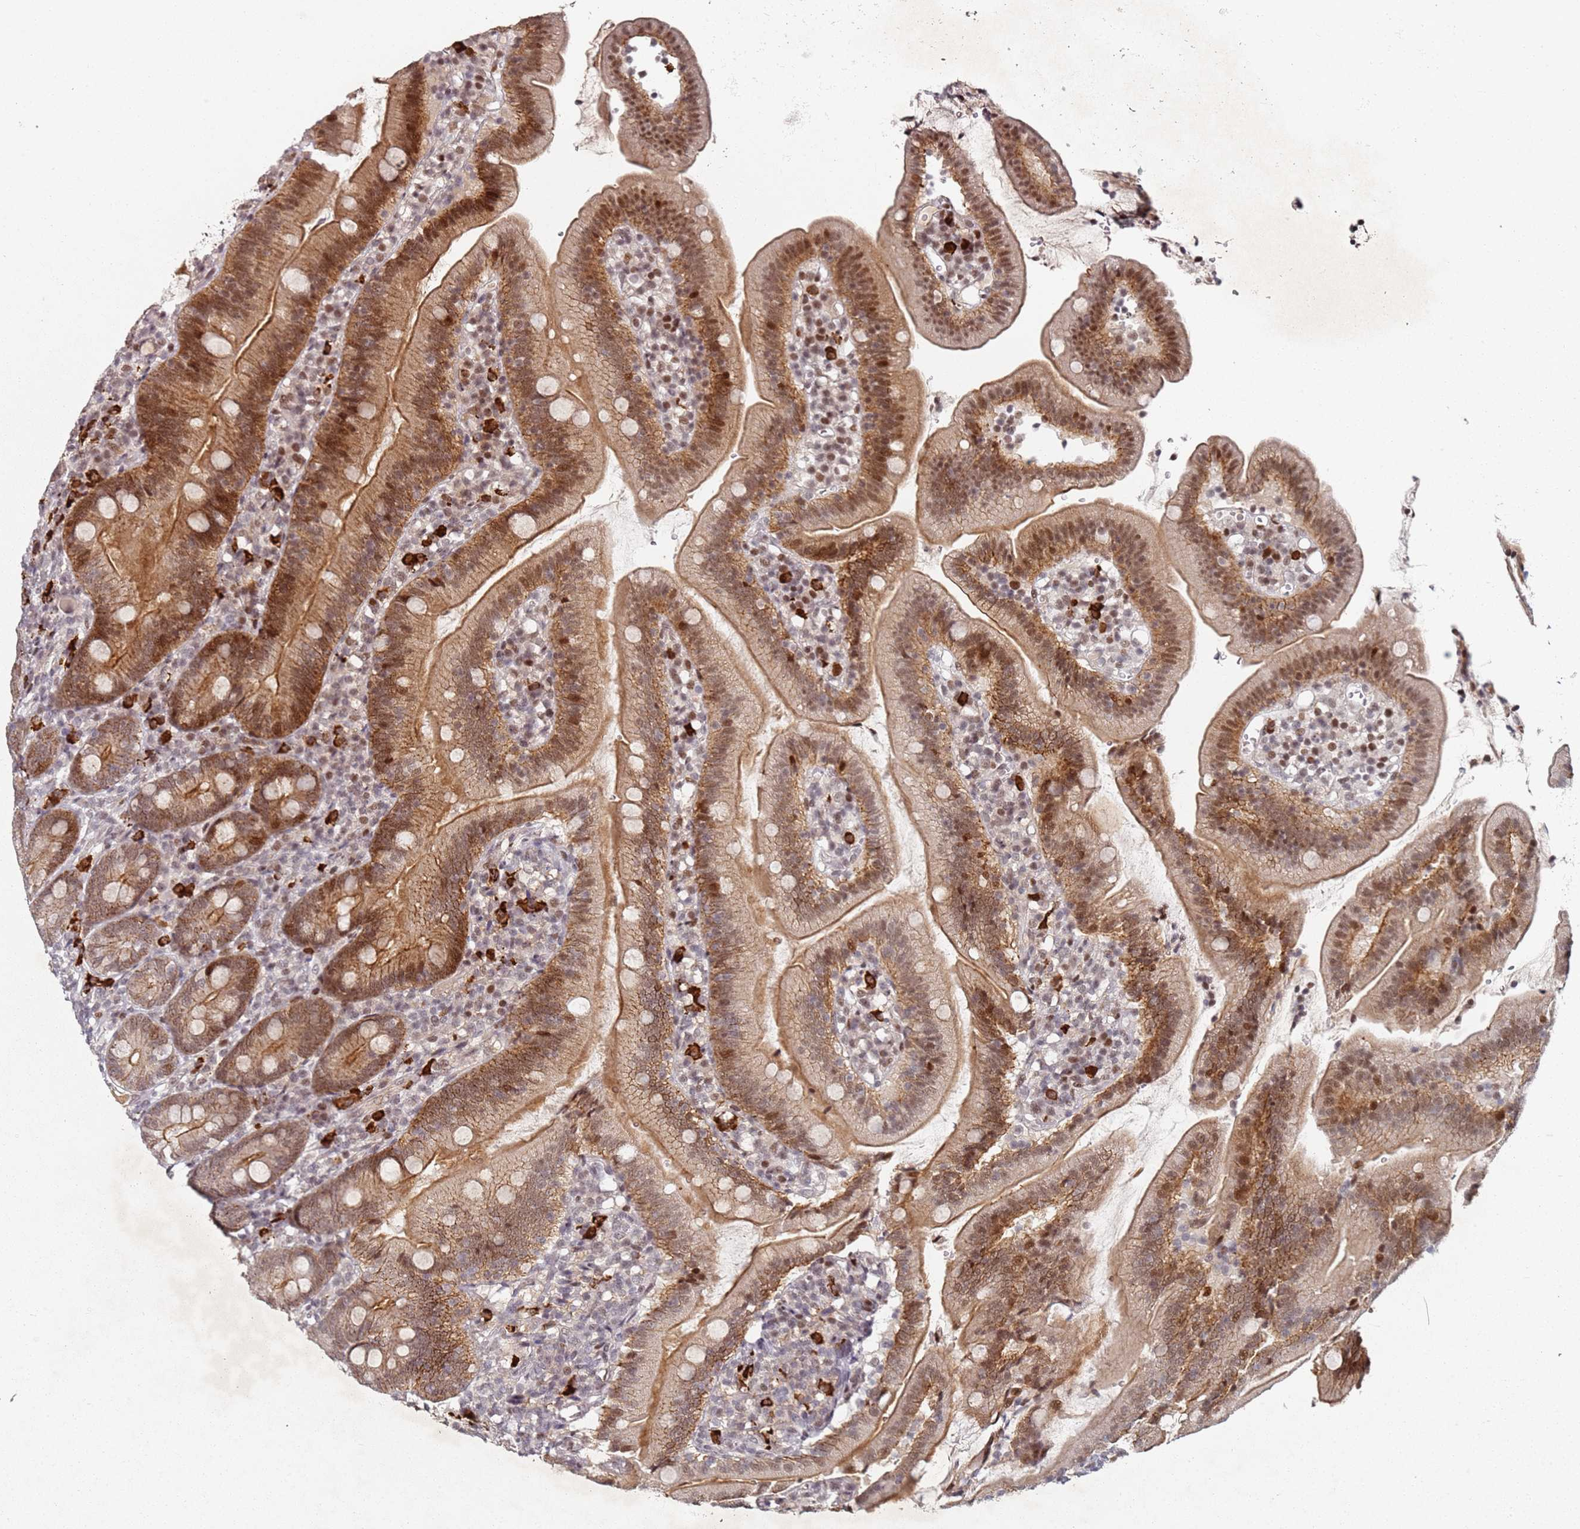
{"staining": {"intensity": "strong", "quantity": ">75%", "location": "cytoplasmic/membranous,nuclear"}, "tissue": "duodenum", "cell_type": "Glandular cells", "image_type": "normal", "snomed": [{"axis": "morphology", "description": "Normal tissue, NOS"}, {"axis": "topography", "description": "Duodenum"}], "caption": "IHC (DAB (3,3'-diaminobenzidine)) staining of unremarkable duodenum reveals strong cytoplasmic/membranous,nuclear protein expression in approximately >75% of glandular cells.", "gene": "ATF6B", "patient": {"sex": "female", "age": 67}}